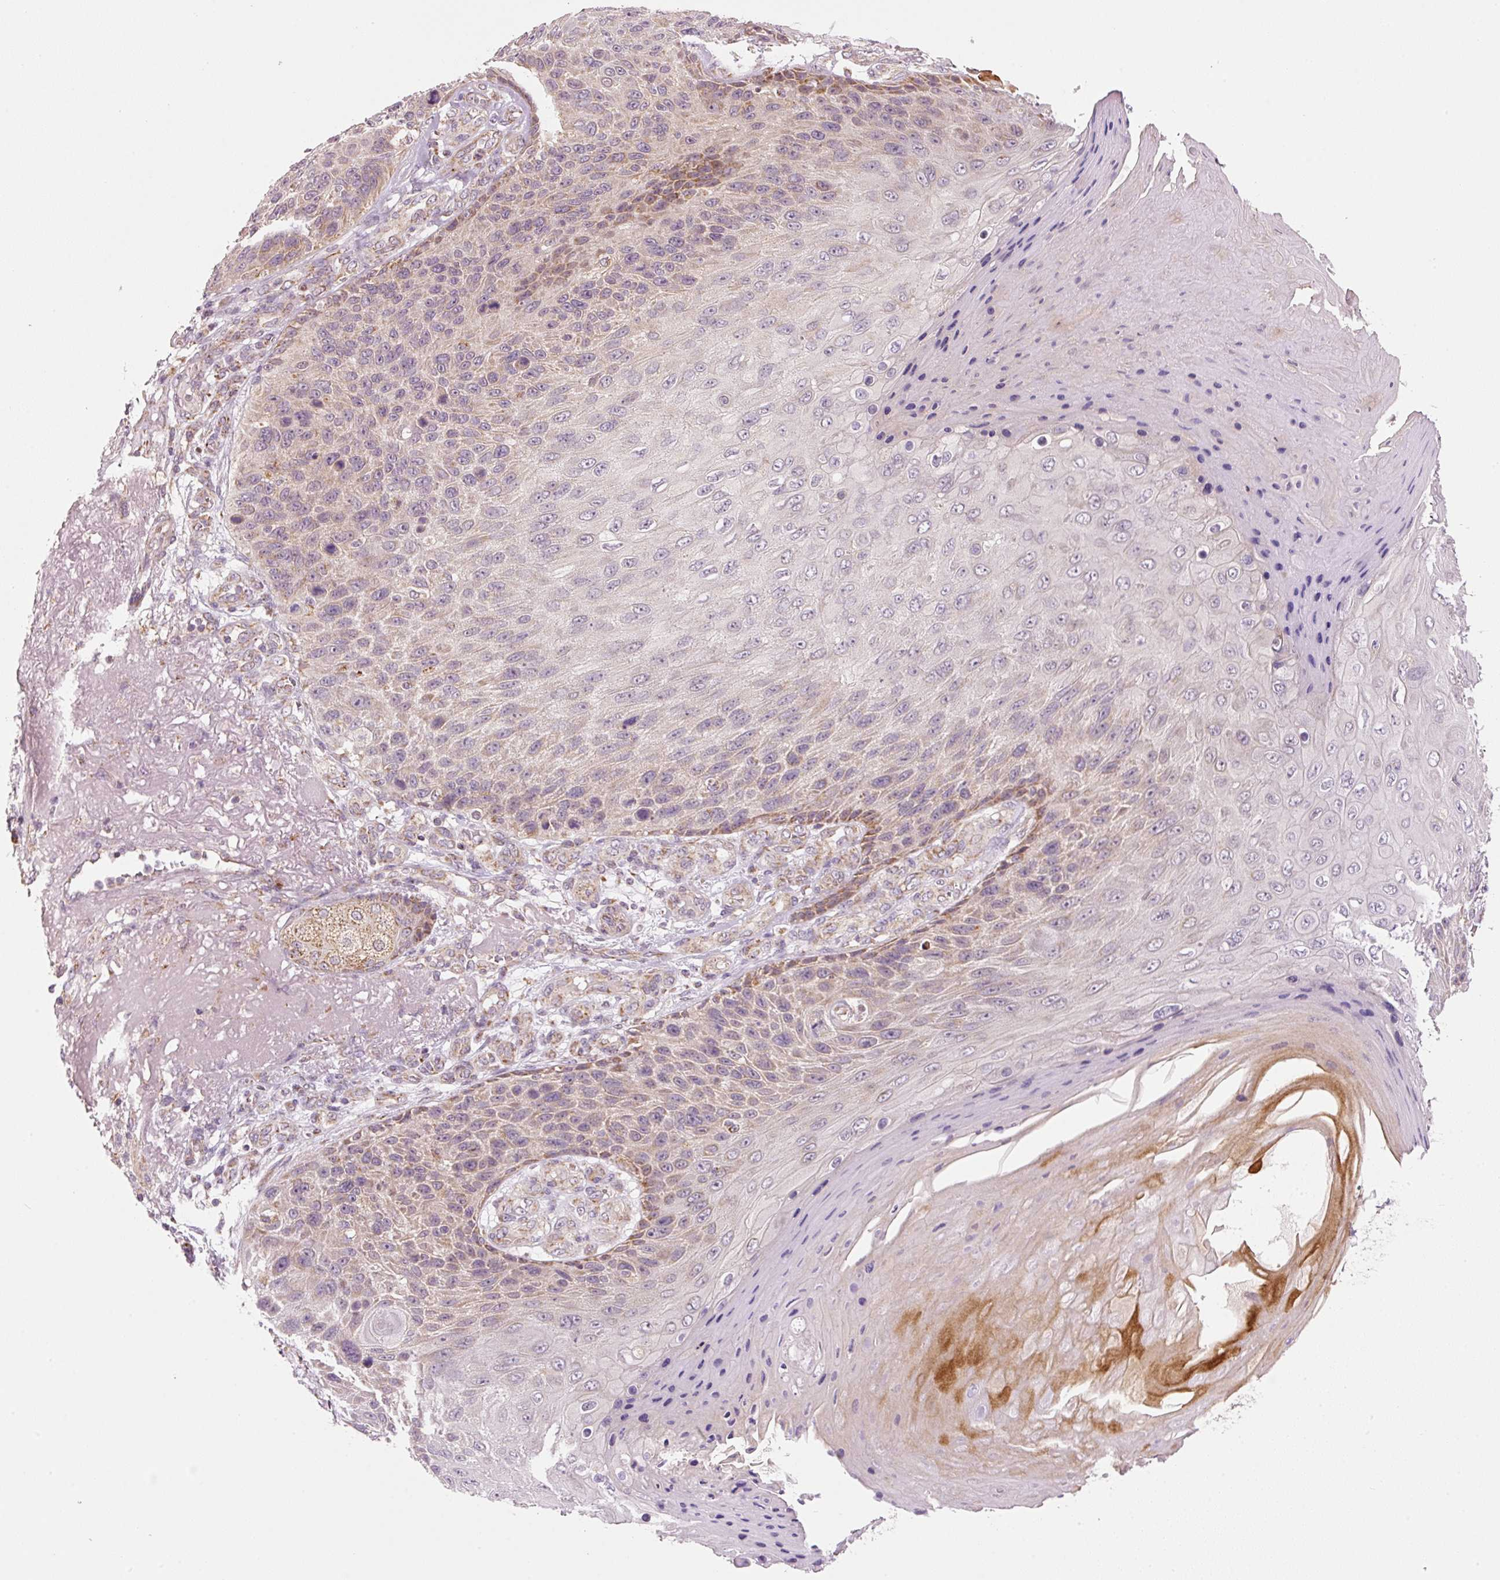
{"staining": {"intensity": "moderate", "quantity": "<25%", "location": "cytoplasmic/membranous"}, "tissue": "skin cancer", "cell_type": "Tumor cells", "image_type": "cancer", "snomed": [{"axis": "morphology", "description": "Squamous cell carcinoma, NOS"}, {"axis": "topography", "description": "Skin"}], "caption": "Protein staining of skin cancer (squamous cell carcinoma) tissue exhibits moderate cytoplasmic/membranous expression in approximately <25% of tumor cells.", "gene": "FAM78B", "patient": {"sex": "female", "age": 88}}